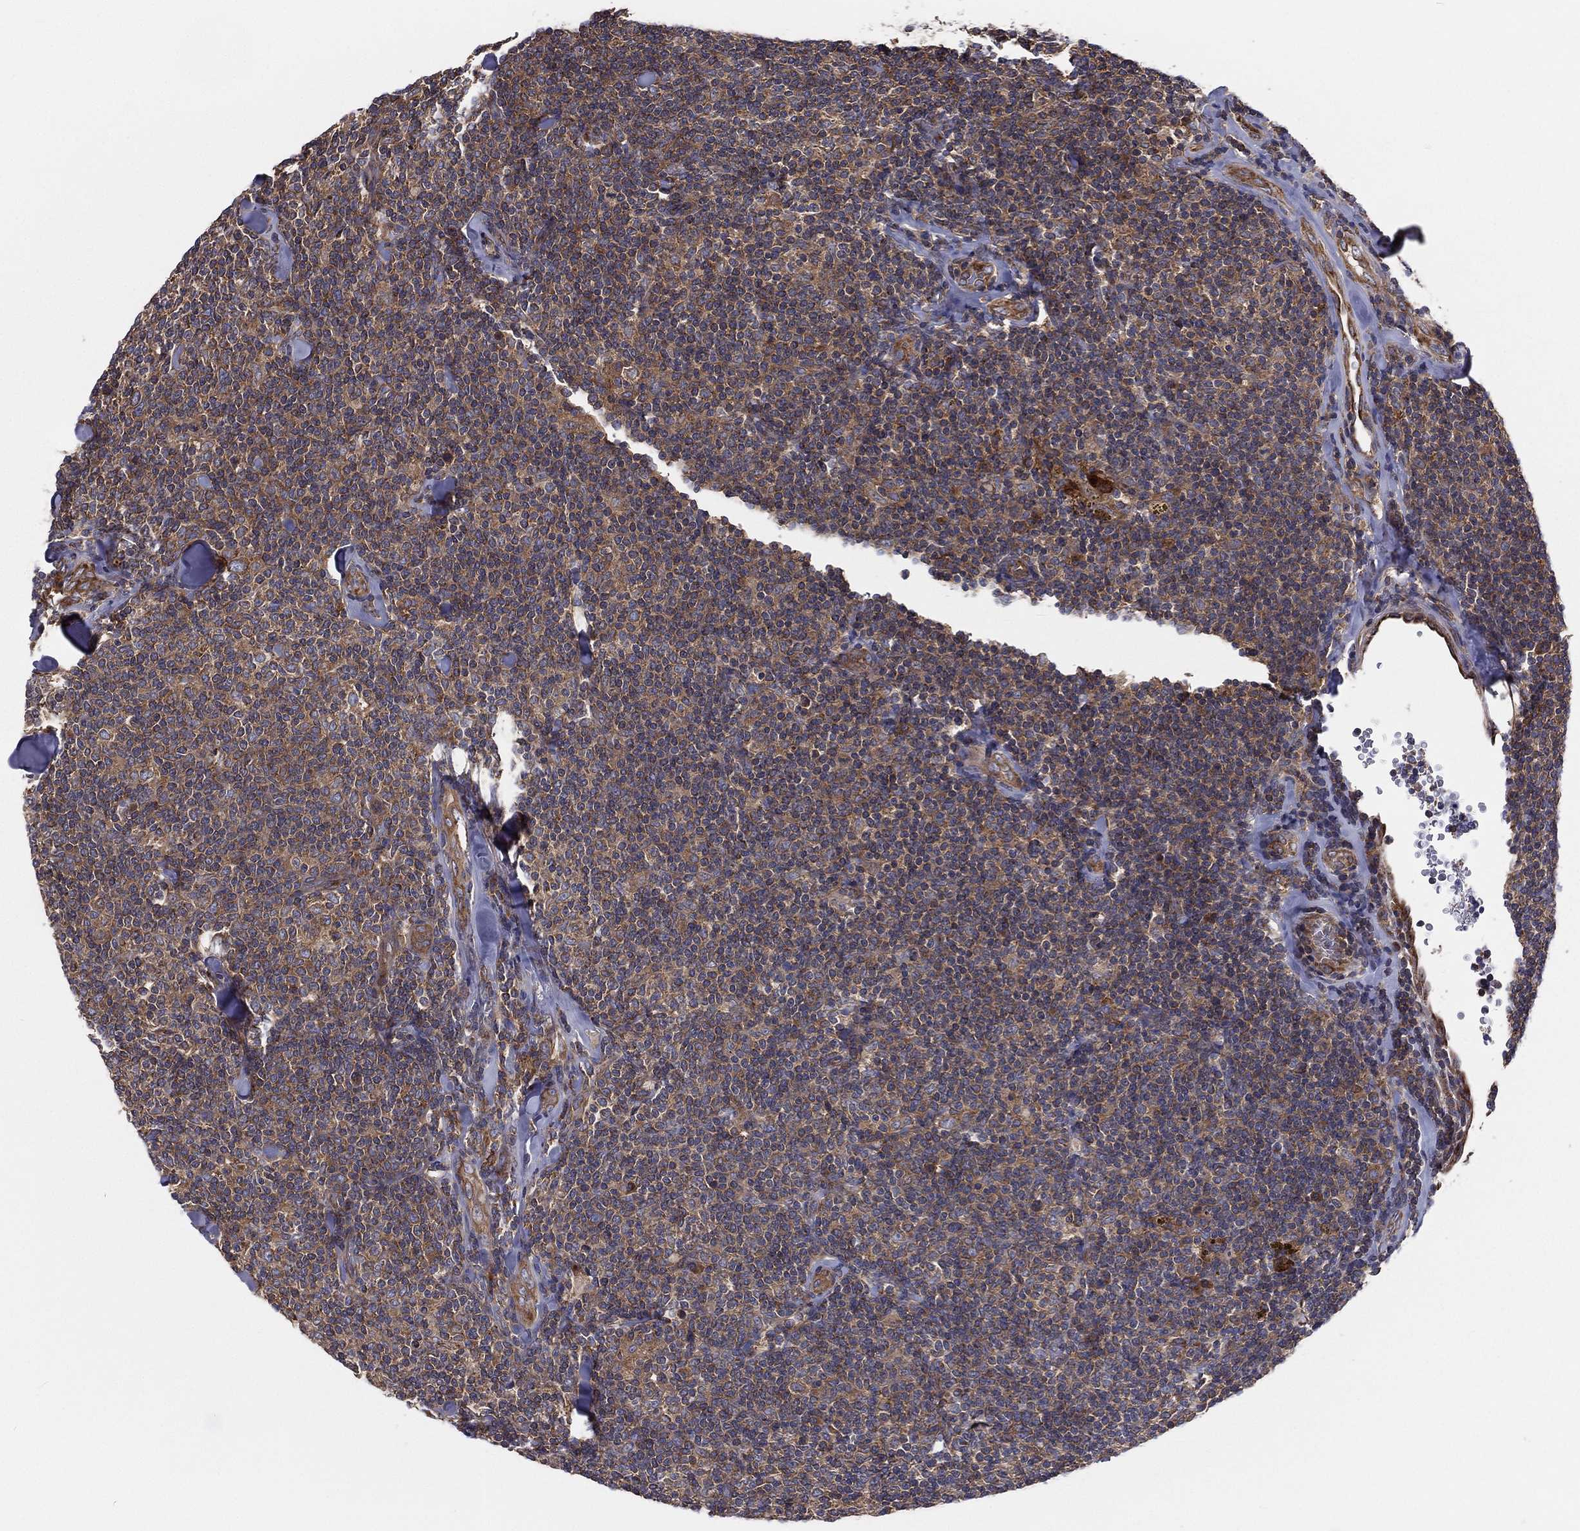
{"staining": {"intensity": "moderate", "quantity": "25%-75%", "location": "cytoplasmic/membranous"}, "tissue": "lymphoma", "cell_type": "Tumor cells", "image_type": "cancer", "snomed": [{"axis": "morphology", "description": "Malignant lymphoma, non-Hodgkin's type, Low grade"}, {"axis": "topography", "description": "Lymph node"}], "caption": "Tumor cells exhibit medium levels of moderate cytoplasmic/membranous expression in about 25%-75% of cells in malignant lymphoma, non-Hodgkin's type (low-grade).", "gene": "EIF2B5", "patient": {"sex": "female", "age": 56}}